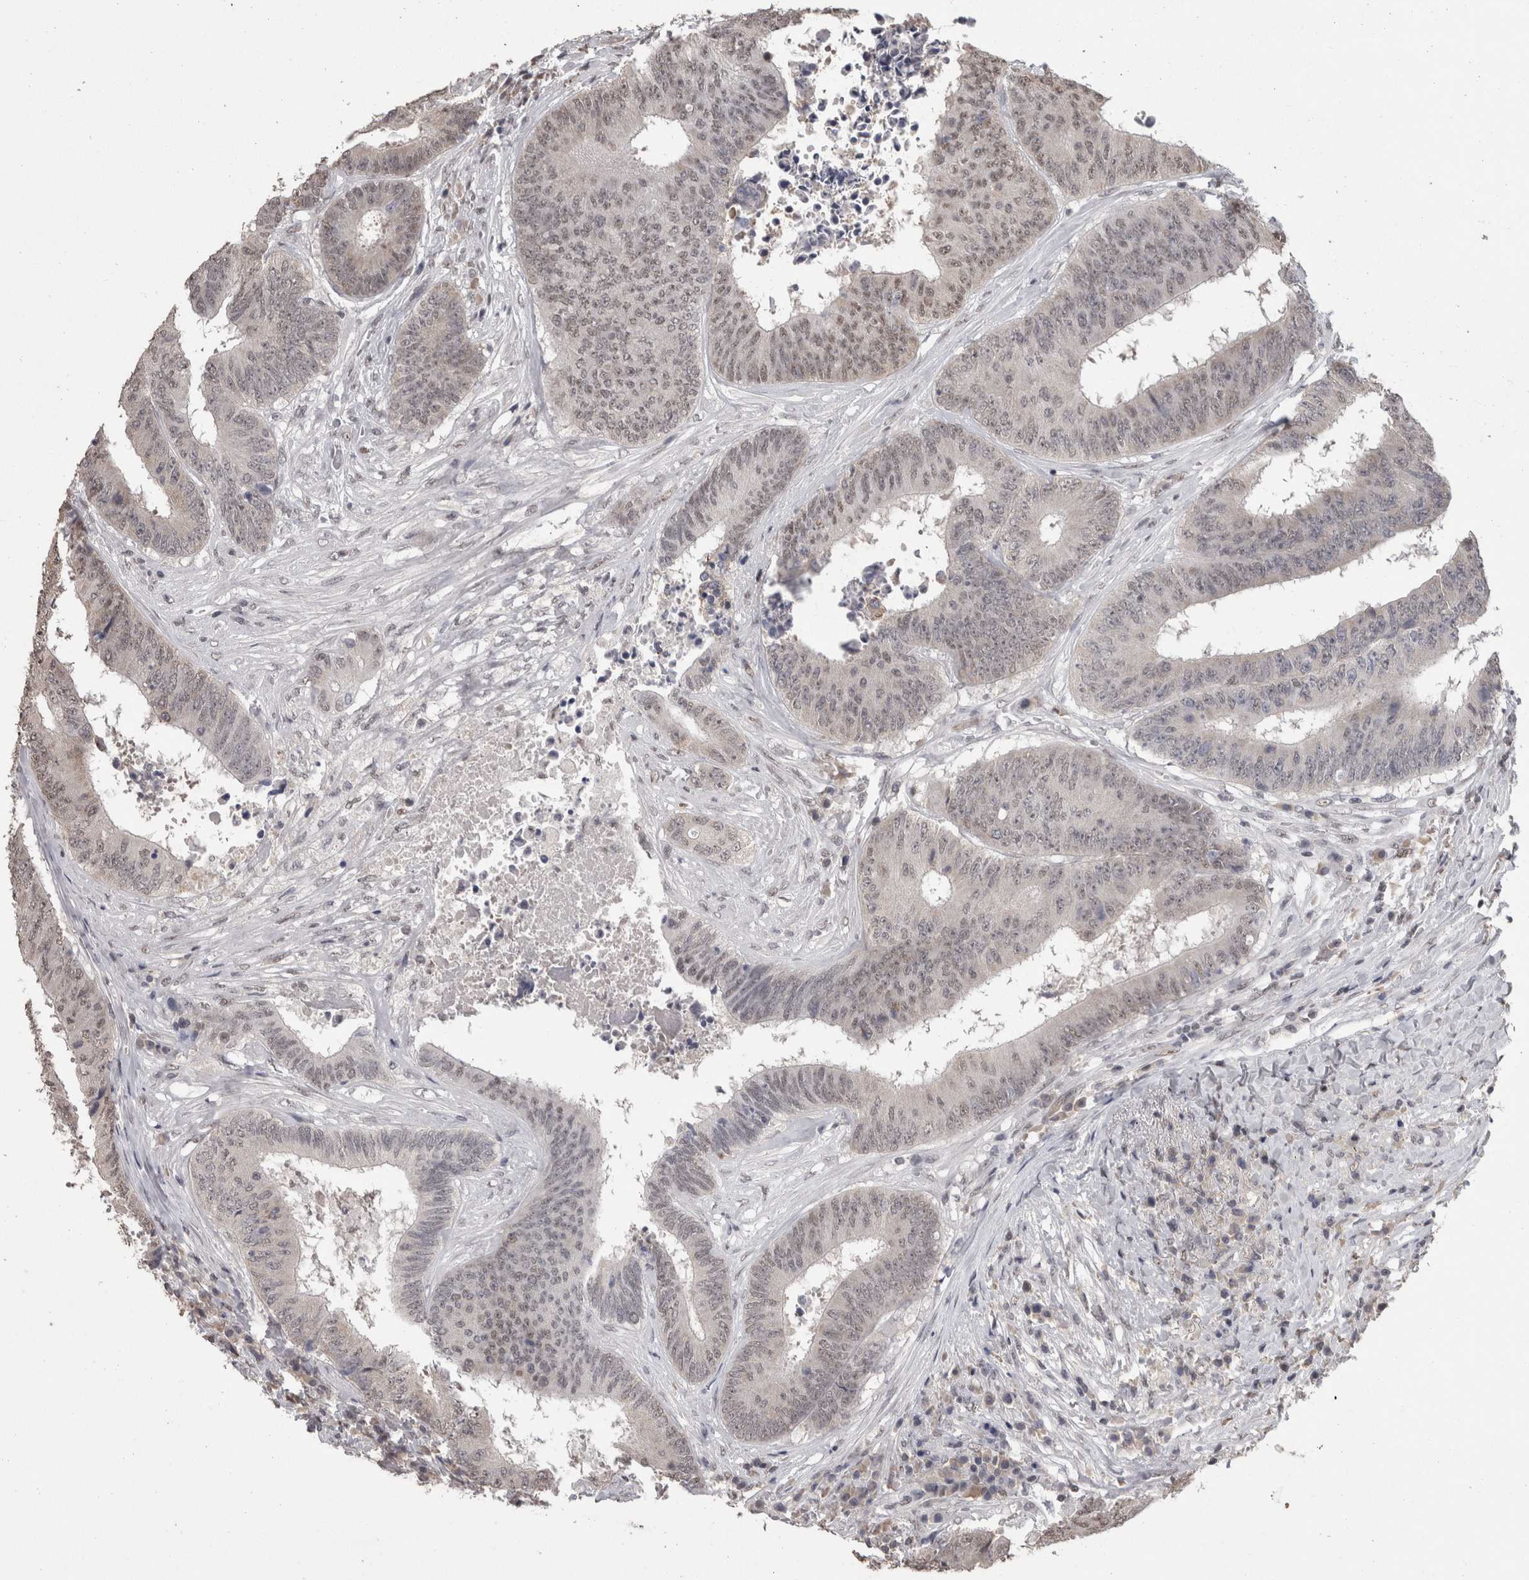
{"staining": {"intensity": "weak", "quantity": ">75%", "location": "nuclear"}, "tissue": "colorectal cancer", "cell_type": "Tumor cells", "image_type": "cancer", "snomed": [{"axis": "morphology", "description": "Adenocarcinoma, NOS"}, {"axis": "topography", "description": "Rectum"}], "caption": "A low amount of weak nuclear positivity is present in approximately >75% of tumor cells in colorectal cancer (adenocarcinoma) tissue.", "gene": "DDX17", "patient": {"sex": "male", "age": 72}}